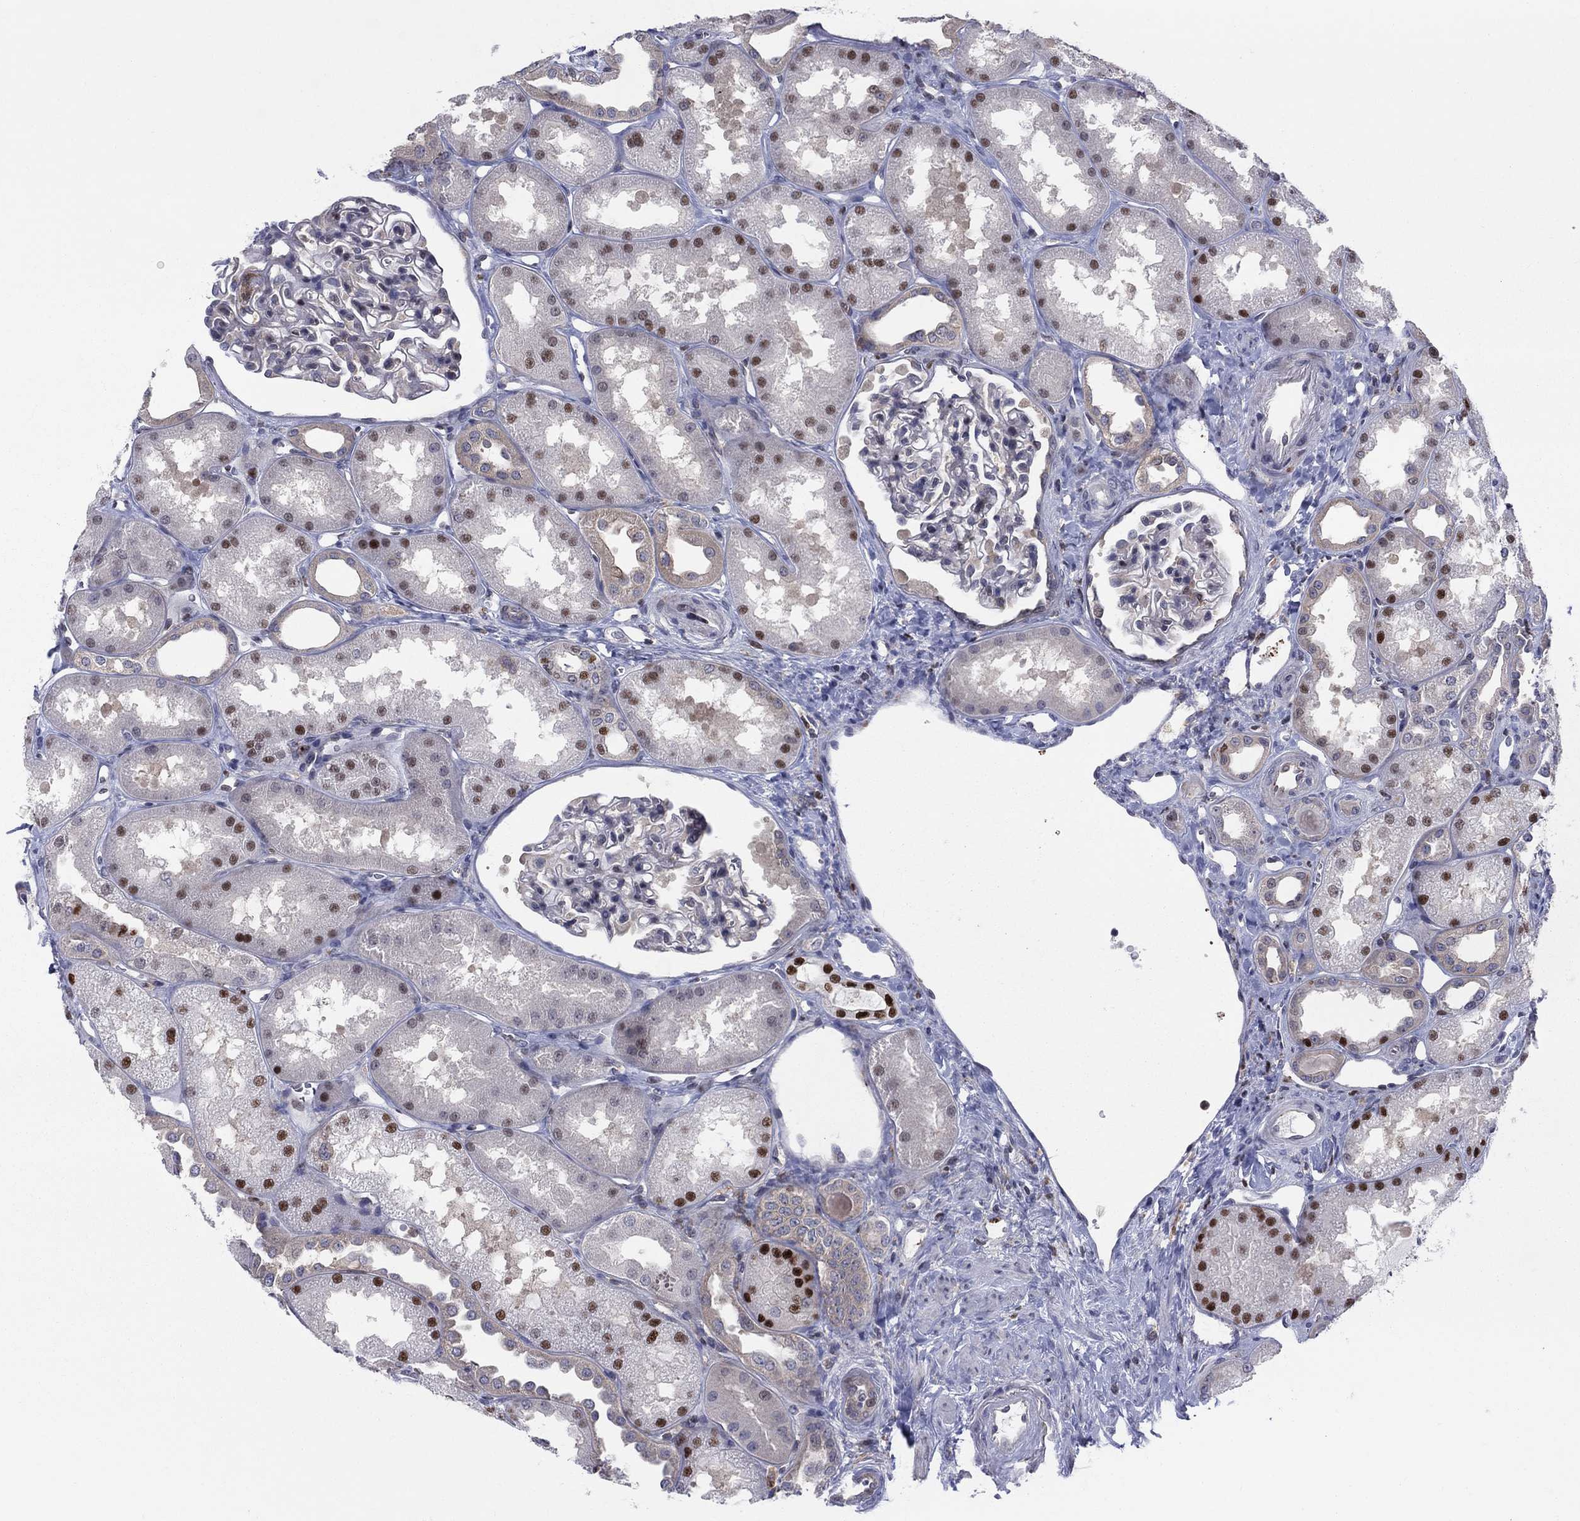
{"staining": {"intensity": "negative", "quantity": "none", "location": "none"}, "tissue": "kidney", "cell_type": "Cells in glomeruli", "image_type": "normal", "snomed": [{"axis": "morphology", "description": "Normal tissue, NOS"}, {"axis": "topography", "description": "Kidney"}], "caption": "This is an IHC micrograph of normal kidney. There is no expression in cells in glomeruli.", "gene": "ZNHIT3", "patient": {"sex": "male", "age": 61}}